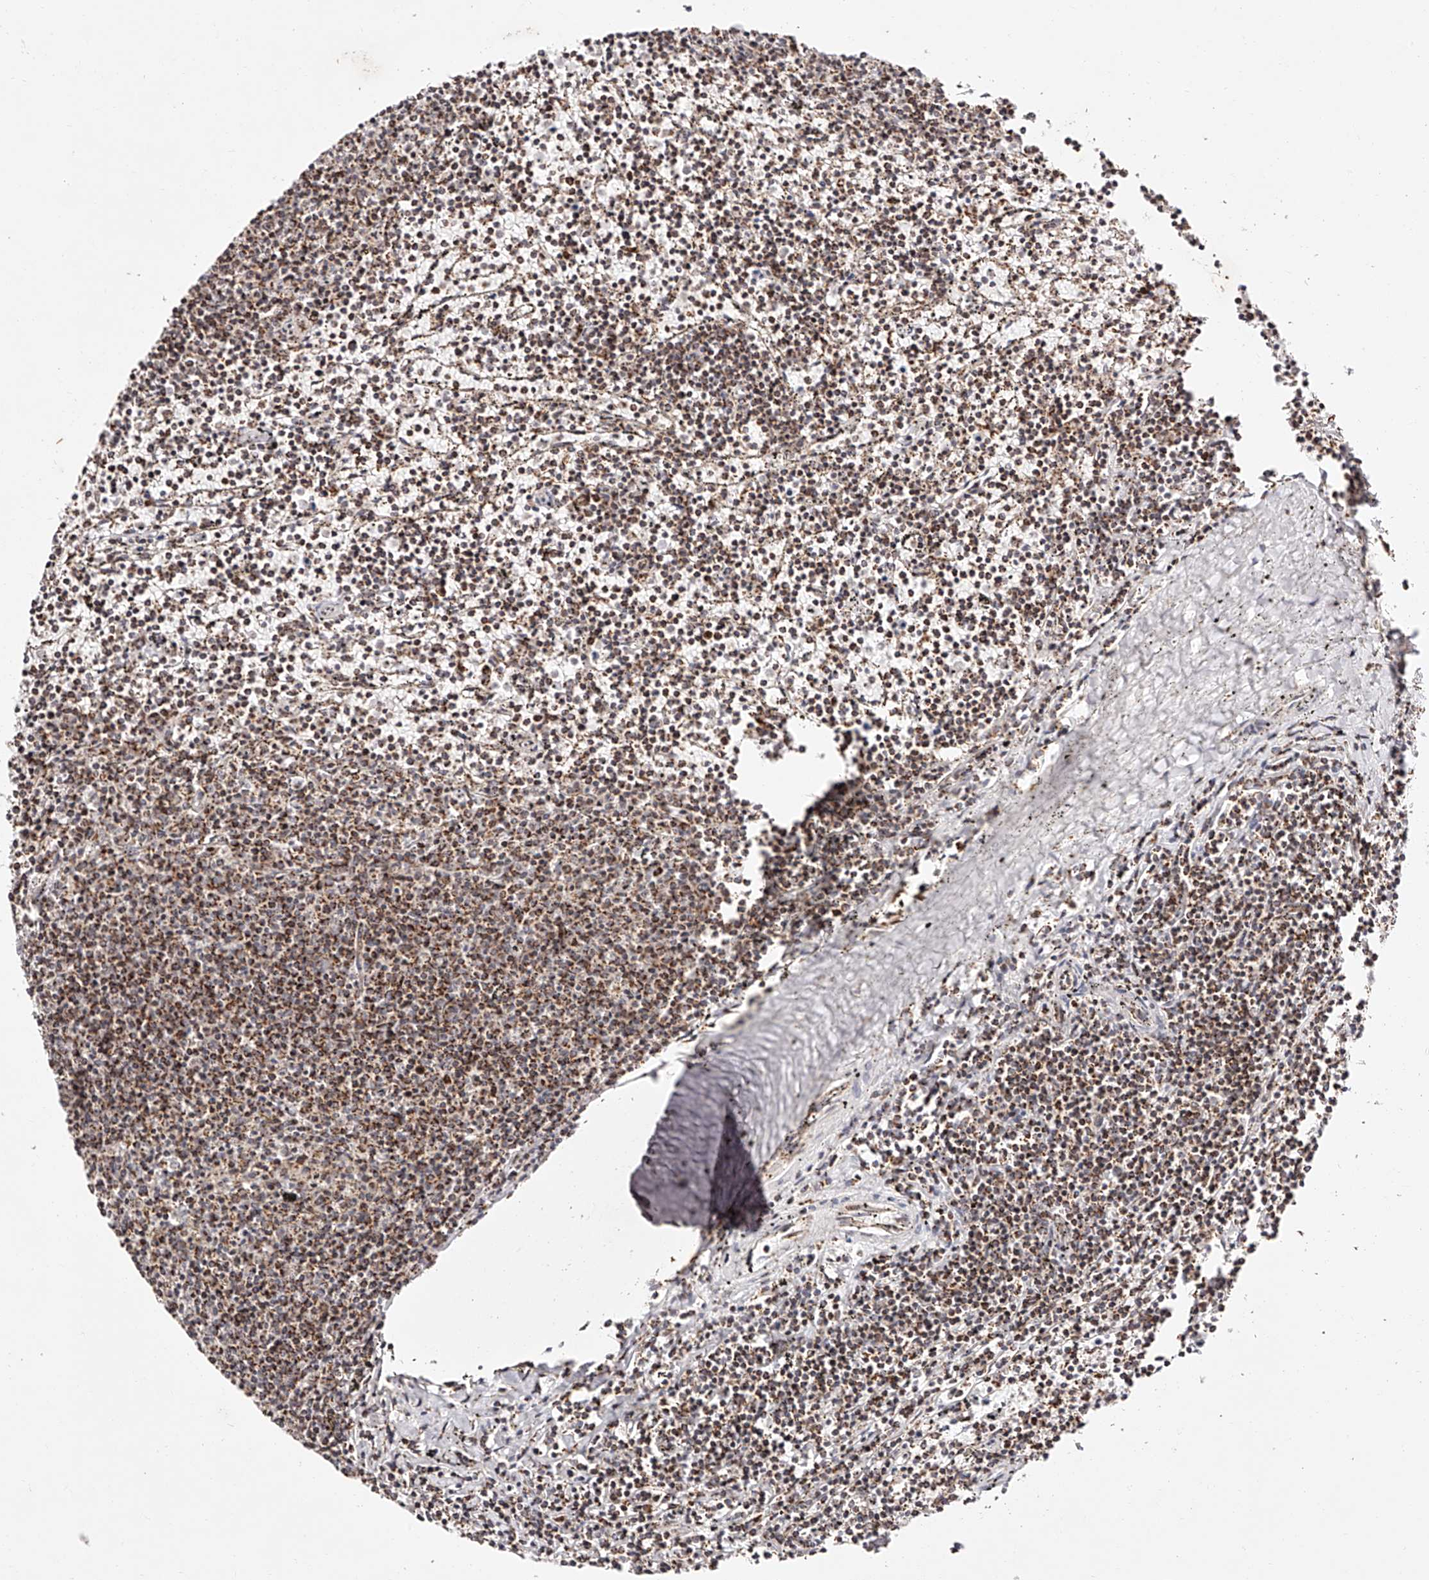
{"staining": {"intensity": "moderate", "quantity": ">75%", "location": "cytoplasmic/membranous"}, "tissue": "lymphoma", "cell_type": "Tumor cells", "image_type": "cancer", "snomed": [{"axis": "morphology", "description": "Malignant lymphoma, non-Hodgkin's type, Low grade"}, {"axis": "topography", "description": "Spleen"}], "caption": "Lymphoma stained for a protein reveals moderate cytoplasmic/membranous positivity in tumor cells.", "gene": "NDUFV3", "patient": {"sex": "female", "age": 50}}